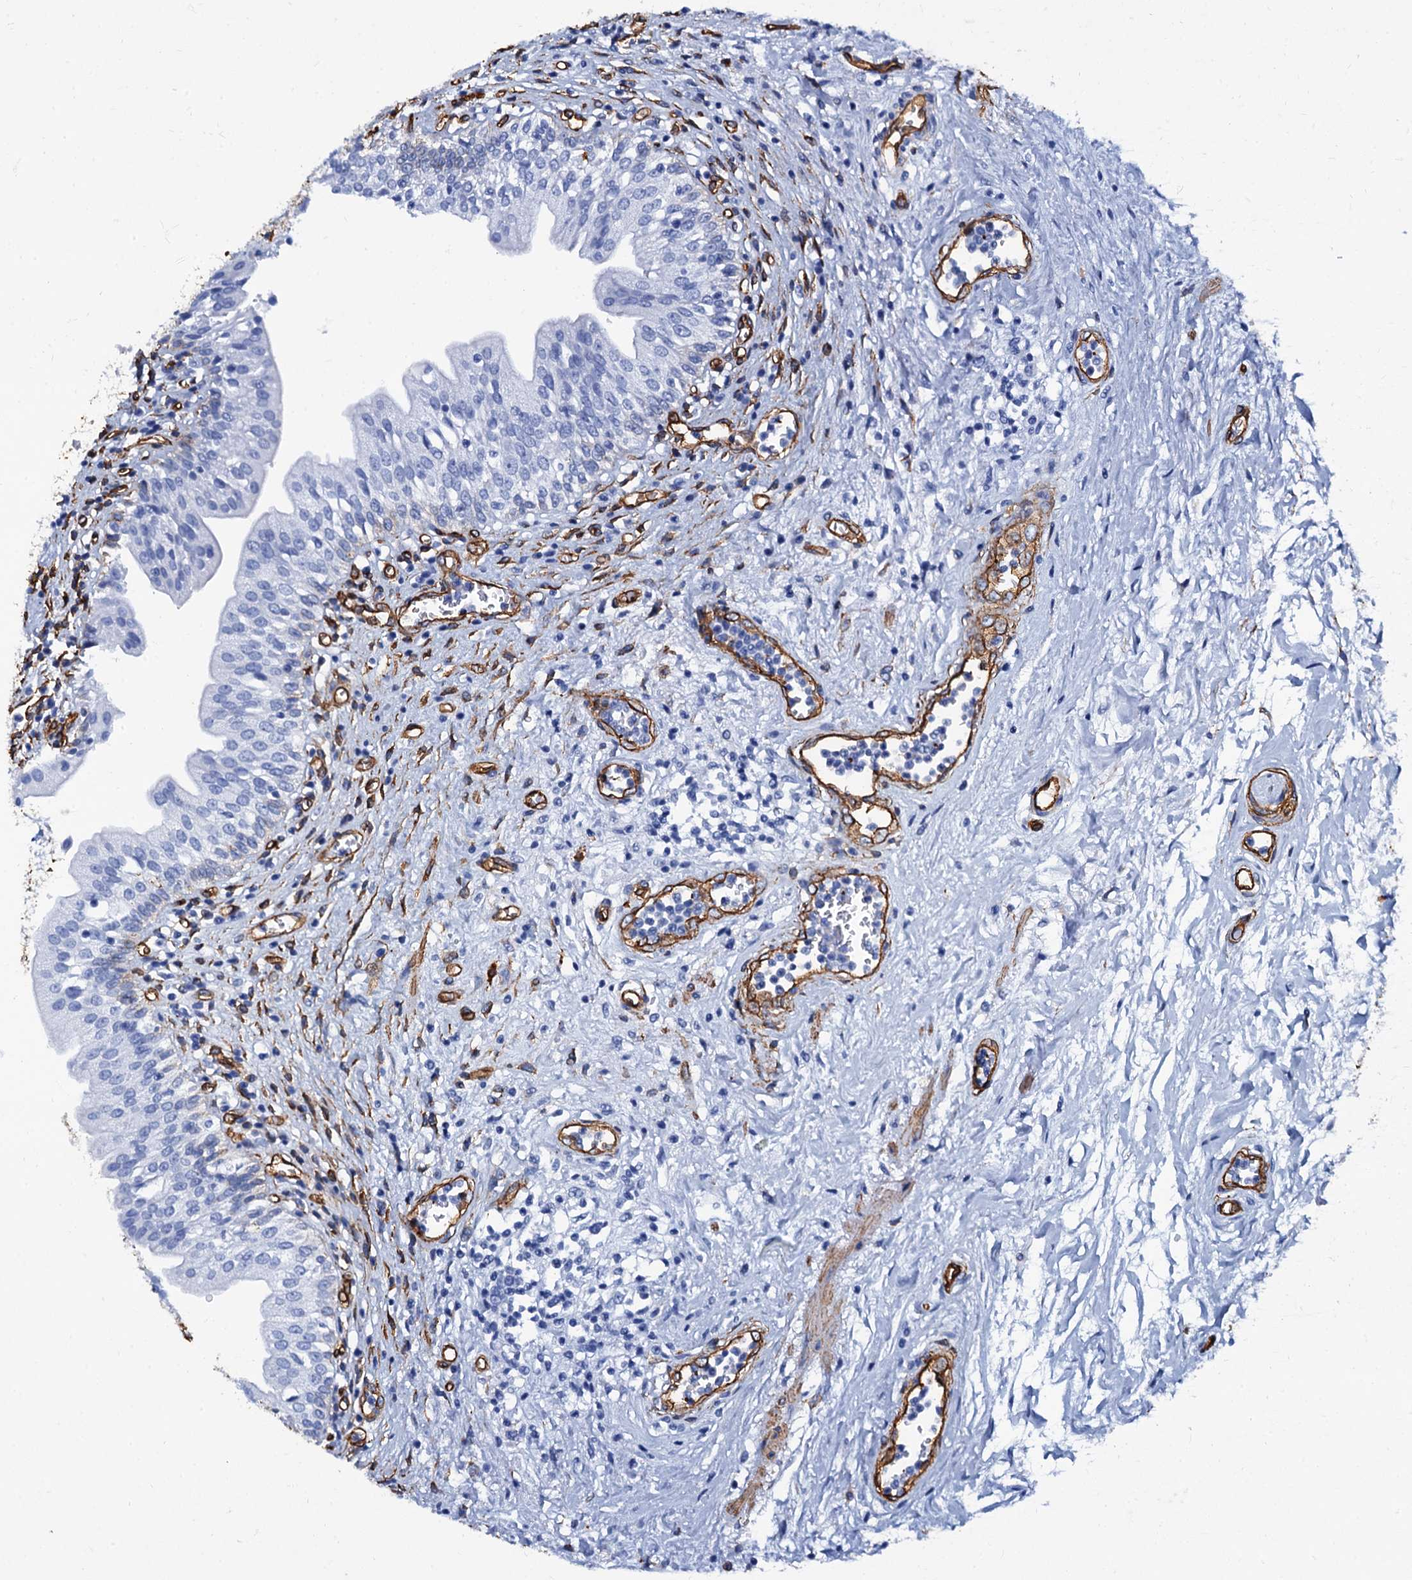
{"staining": {"intensity": "negative", "quantity": "none", "location": "none"}, "tissue": "urinary bladder", "cell_type": "Urothelial cells", "image_type": "normal", "snomed": [{"axis": "morphology", "description": "Normal tissue, NOS"}, {"axis": "morphology", "description": "Inflammation, NOS"}, {"axis": "topography", "description": "Urinary bladder"}], "caption": "Urothelial cells show no significant positivity in normal urinary bladder. (Immunohistochemistry, brightfield microscopy, high magnification).", "gene": "CAVIN2", "patient": {"sex": "male", "age": 63}}